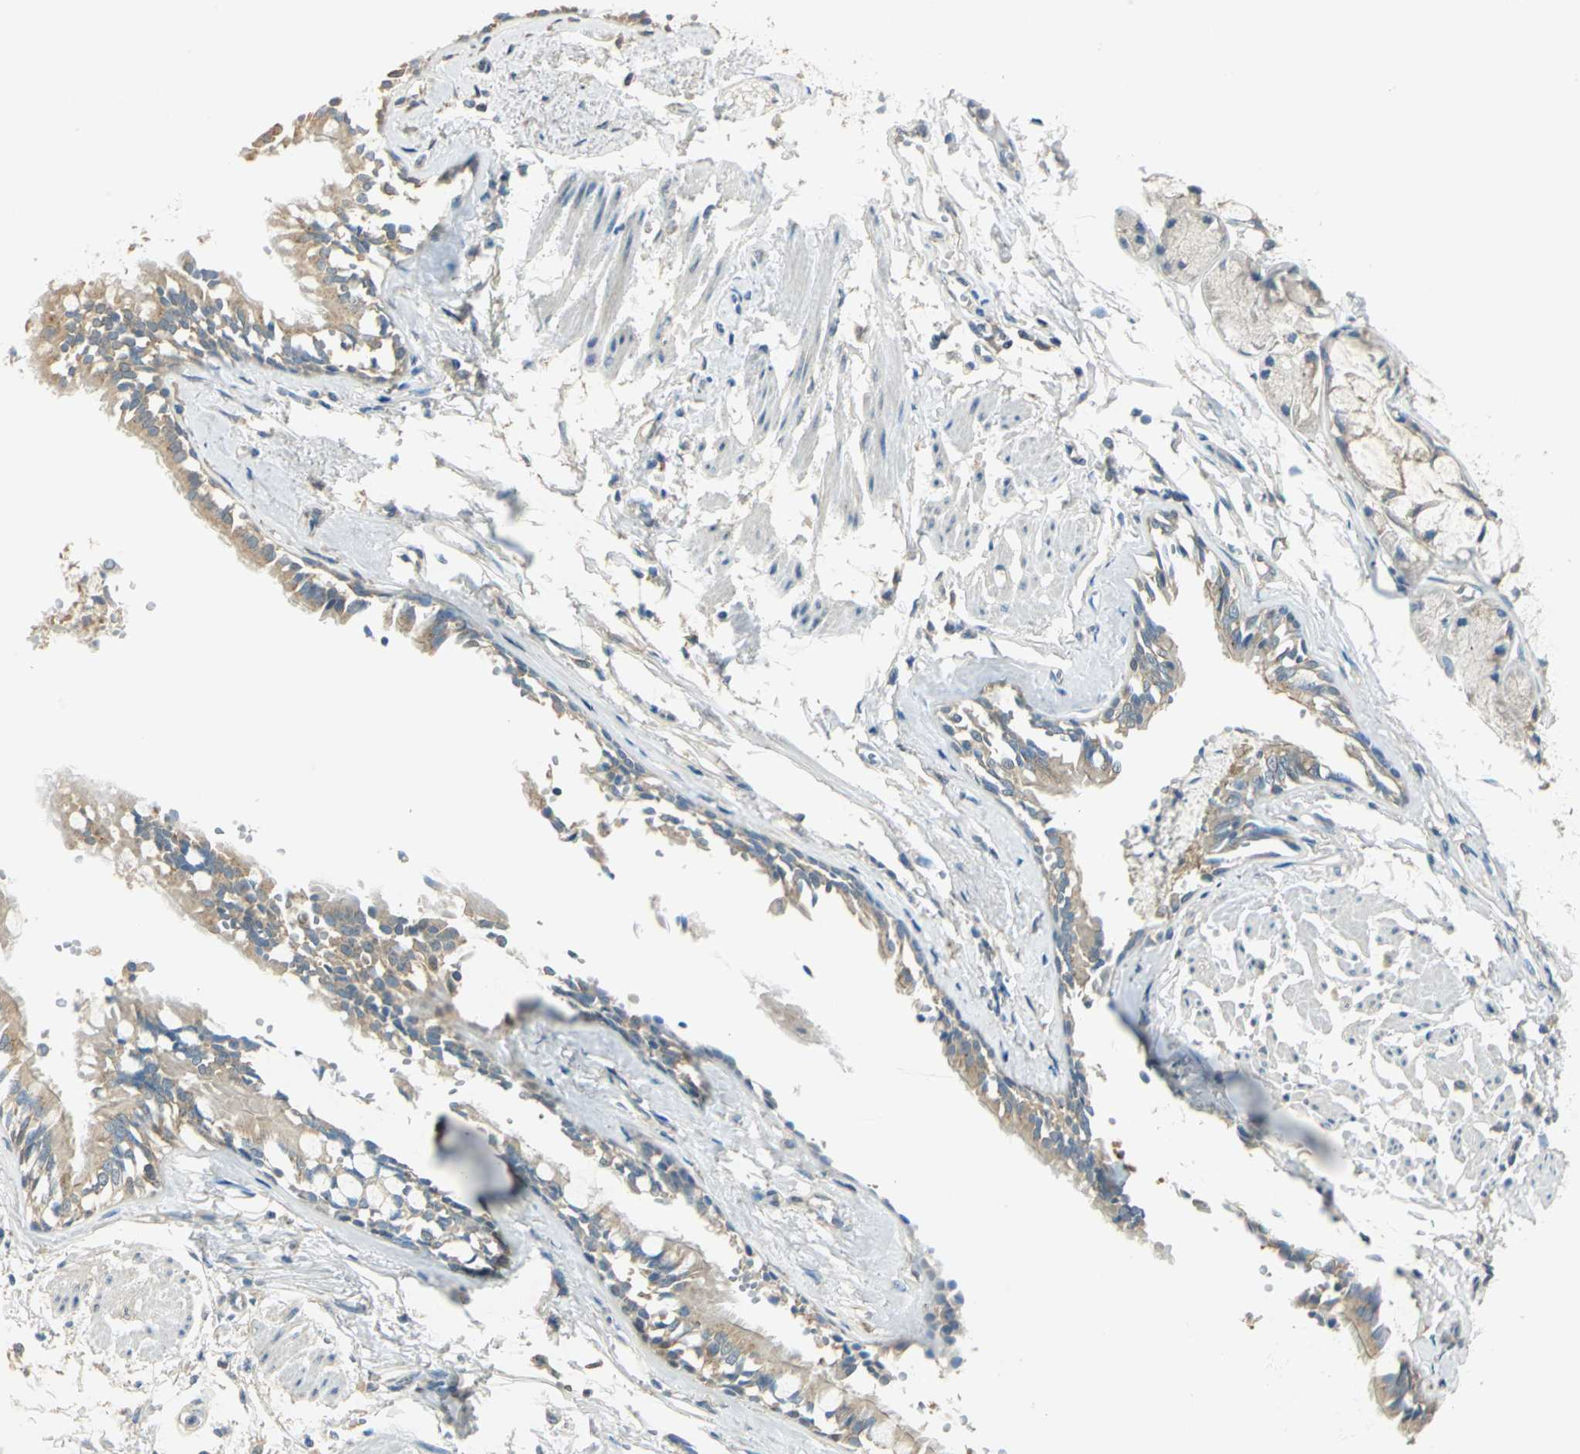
{"staining": {"intensity": "moderate", "quantity": ">75%", "location": "cytoplasmic/membranous"}, "tissue": "bronchus", "cell_type": "Respiratory epithelial cells", "image_type": "normal", "snomed": [{"axis": "morphology", "description": "Normal tissue, NOS"}, {"axis": "topography", "description": "Bronchus"}, {"axis": "topography", "description": "Lung"}], "caption": "Respiratory epithelial cells show moderate cytoplasmic/membranous expression in about >75% of cells in unremarkable bronchus.", "gene": "SHC2", "patient": {"sex": "female", "age": 56}}